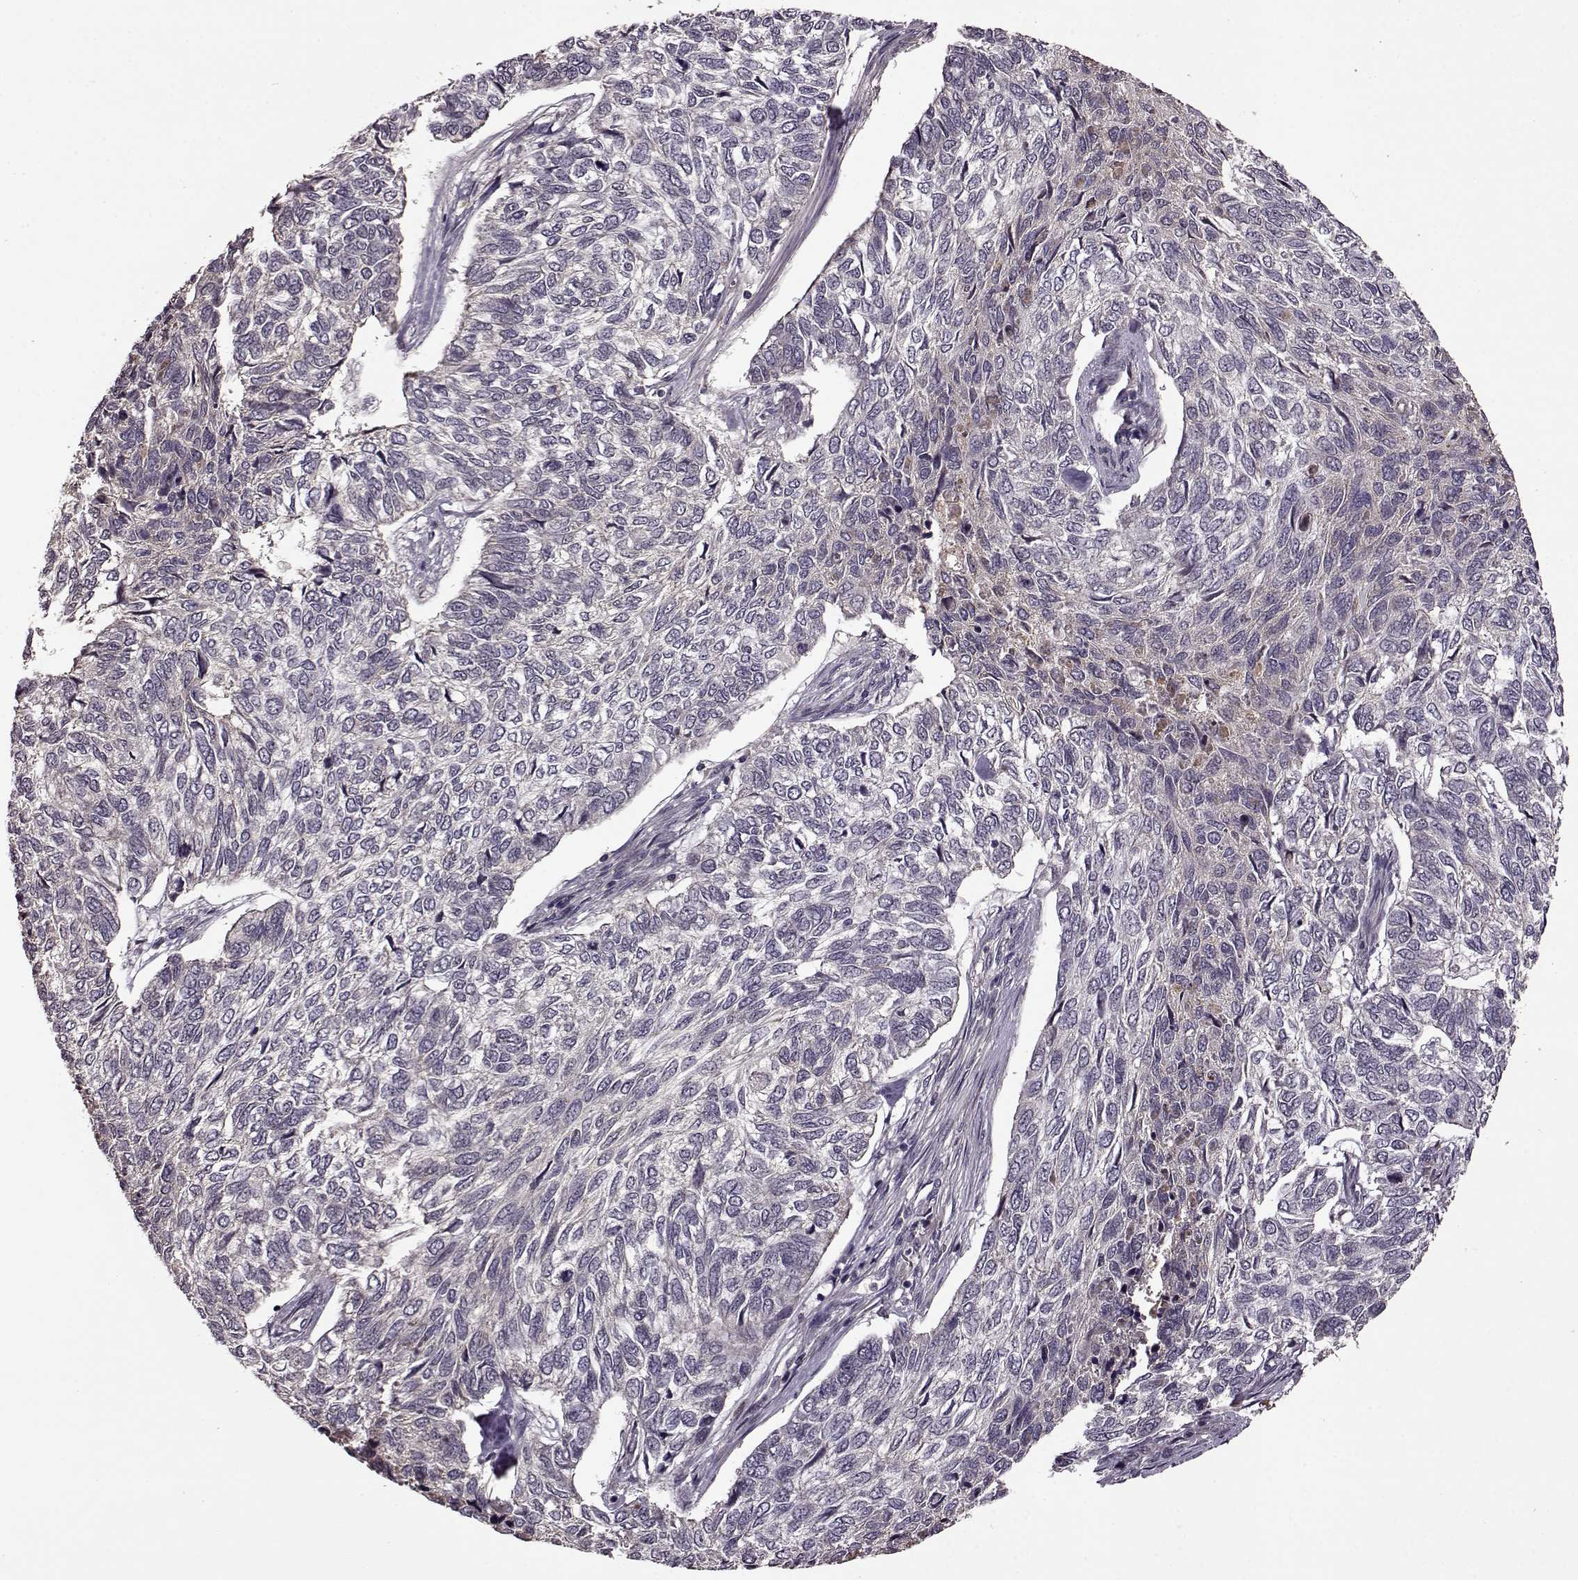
{"staining": {"intensity": "negative", "quantity": "none", "location": "none"}, "tissue": "skin cancer", "cell_type": "Tumor cells", "image_type": "cancer", "snomed": [{"axis": "morphology", "description": "Basal cell carcinoma"}, {"axis": "topography", "description": "Skin"}], "caption": "Tumor cells show no significant expression in skin cancer (basal cell carcinoma).", "gene": "MAIP1", "patient": {"sex": "female", "age": 65}}